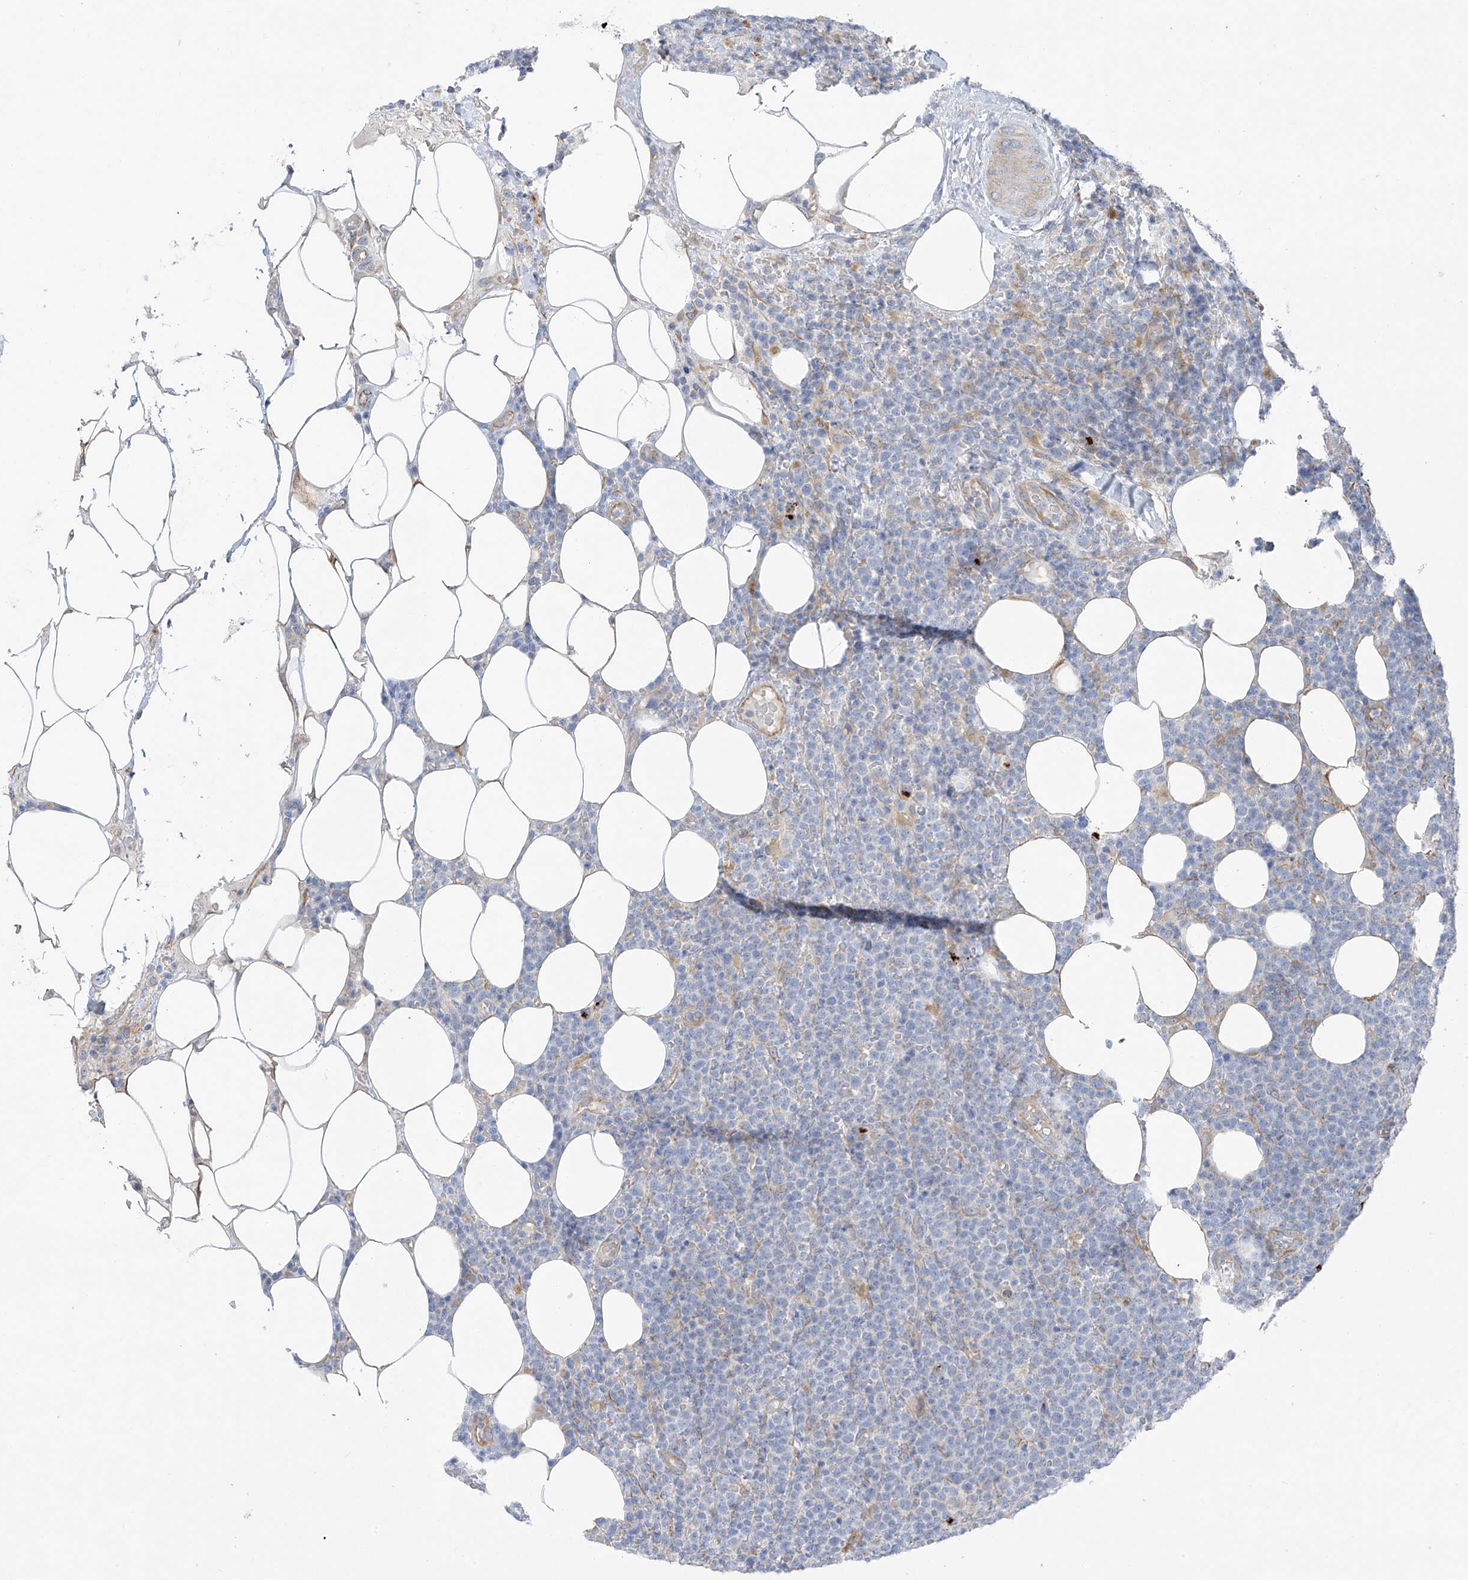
{"staining": {"intensity": "negative", "quantity": "none", "location": "none"}, "tissue": "lymphoma", "cell_type": "Tumor cells", "image_type": "cancer", "snomed": [{"axis": "morphology", "description": "Malignant lymphoma, non-Hodgkin's type, High grade"}, {"axis": "topography", "description": "Lymph node"}], "caption": "Histopathology image shows no protein positivity in tumor cells of lymphoma tissue.", "gene": "TAL2", "patient": {"sex": "male", "age": 61}}